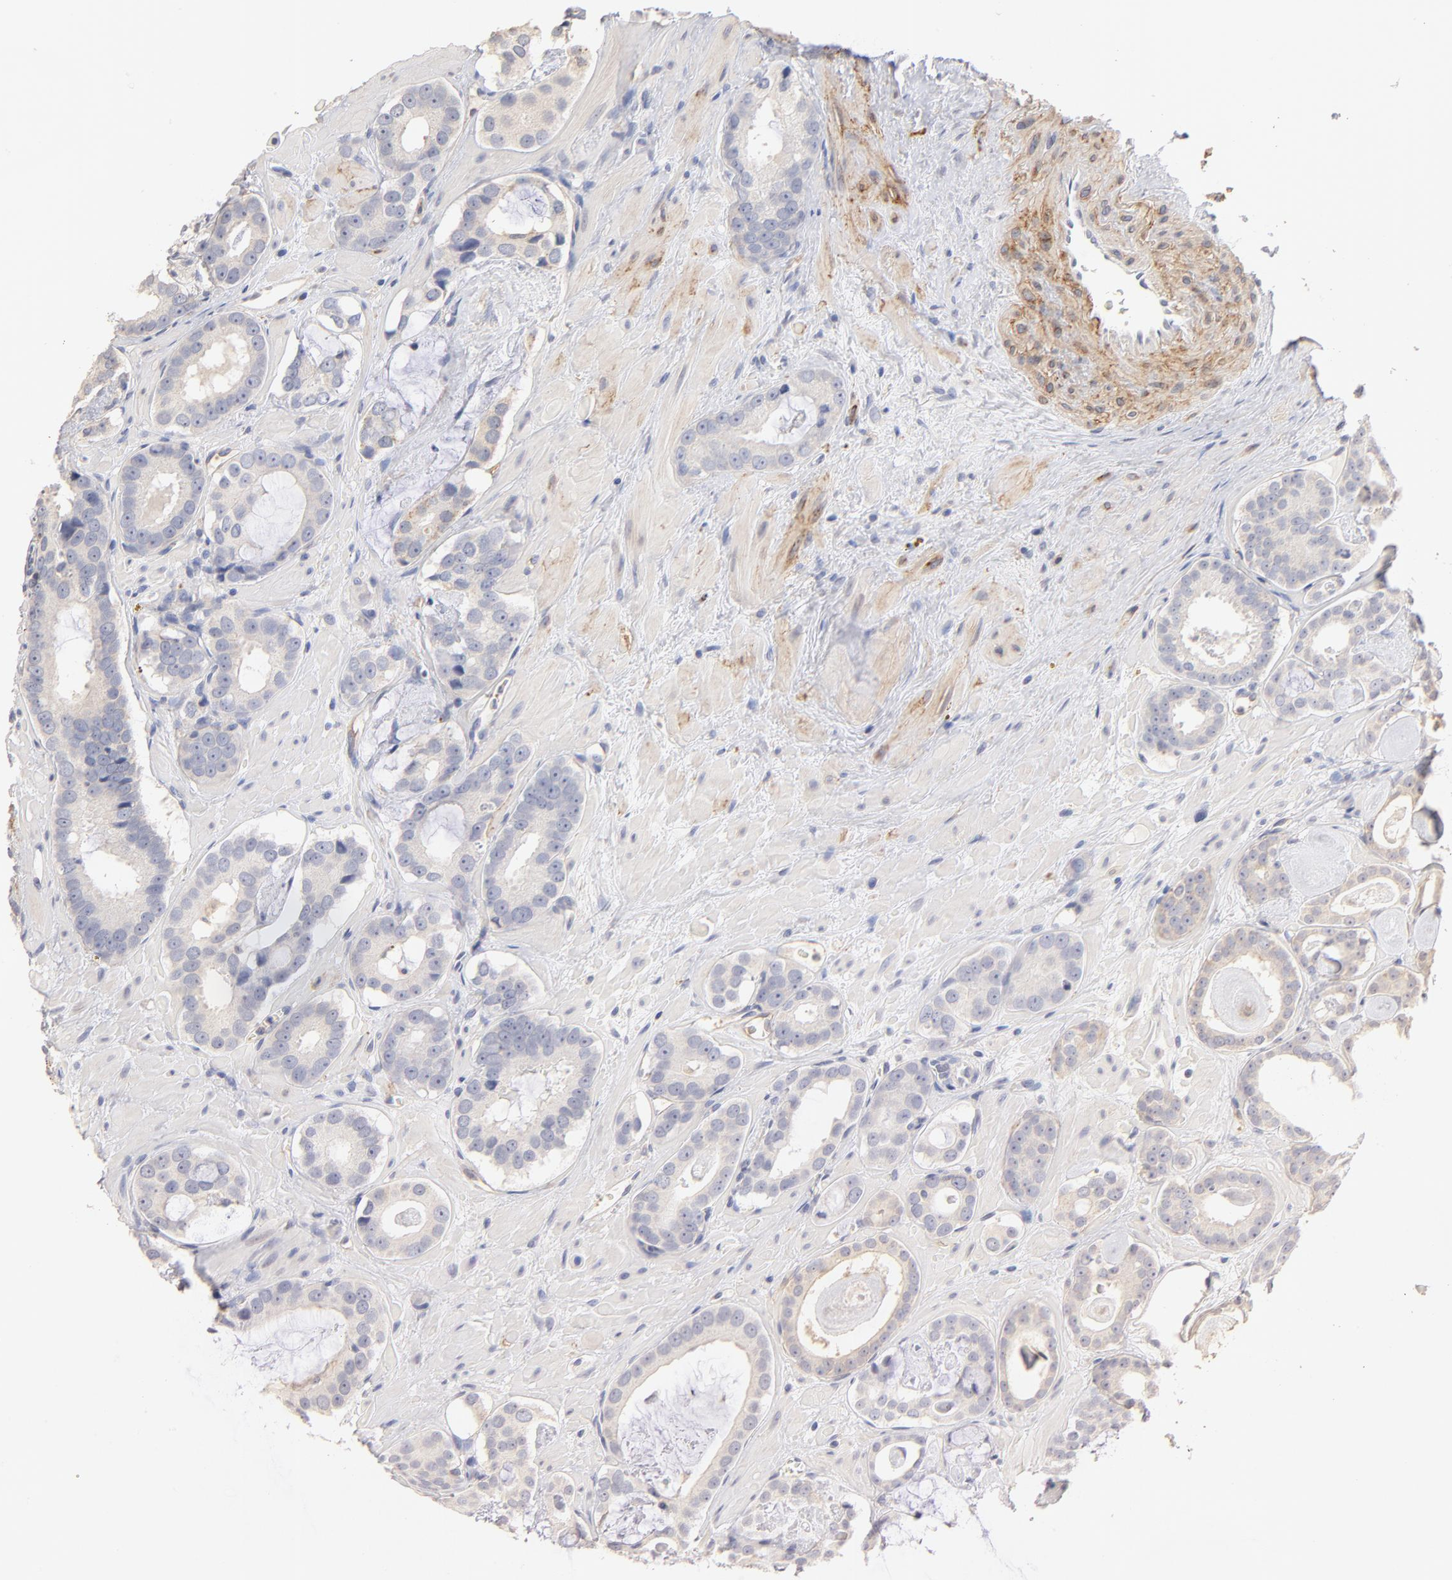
{"staining": {"intensity": "negative", "quantity": "none", "location": "none"}, "tissue": "prostate cancer", "cell_type": "Tumor cells", "image_type": "cancer", "snomed": [{"axis": "morphology", "description": "Adenocarcinoma, Low grade"}, {"axis": "topography", "description": "Prostate"}], "caption": "Immunohistochemical staining of human low-grade adenocarcinoma (prostate) demonstrates no significant expression in tumor cells.", "gene": "ITGA8", "patient": {"sex": "male", "age": 57}}